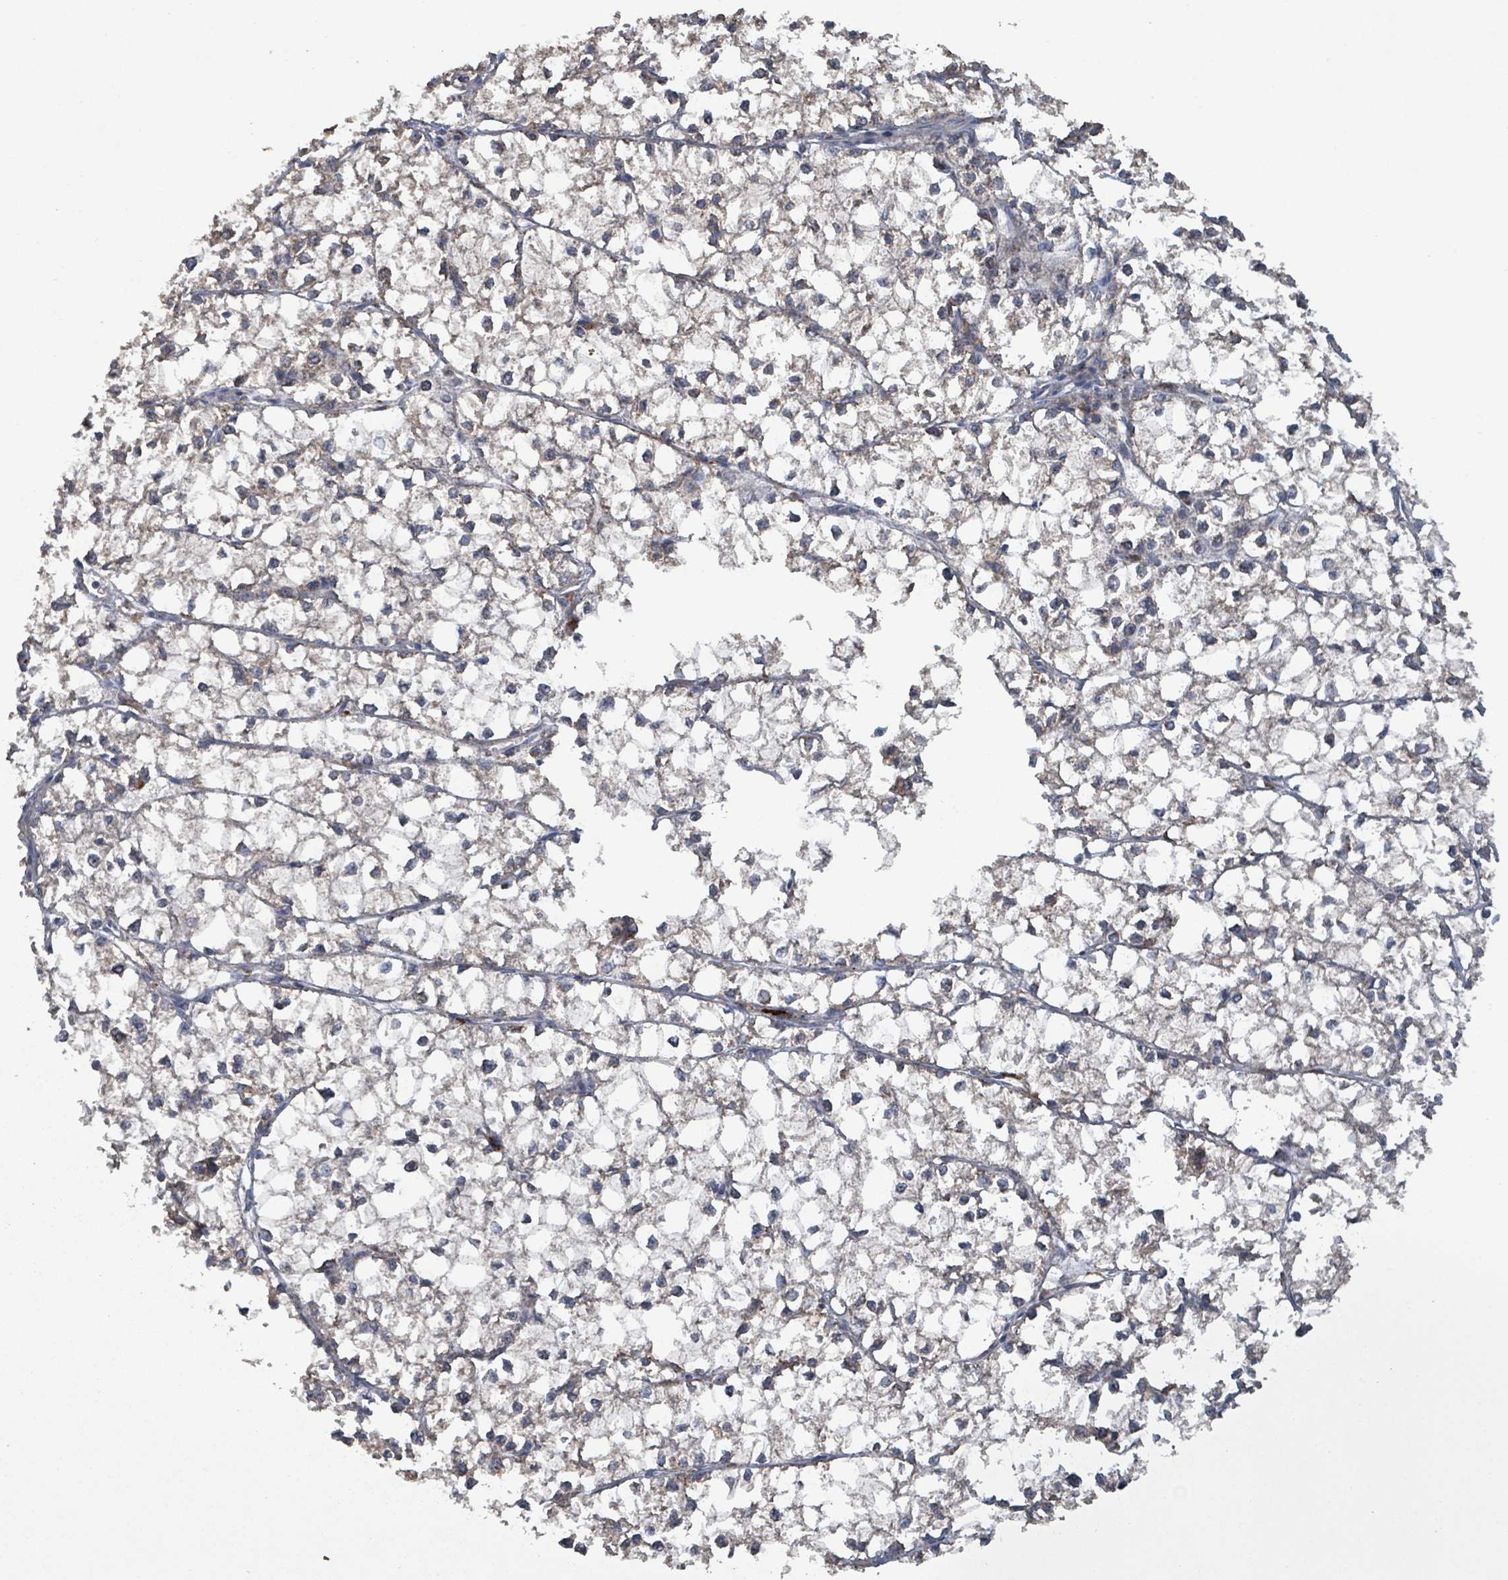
{"staining": {"intensity": "negative", "quantity": "none", "location": "none"}, "tissue": "liver cancer", "cell_type": "Tumor cells", "image_type": "cancer", "snomed": [{"axis": "morphology", "description": "Carcinoma, Hepatocellular, NOS"}, {"axis": "topography", "description": "Liver"}], "caption": "Immunohistochemical staining of human liver cancer demonstrates no significant expression in tumor cells. (Brightfield microscopy of DAB (3,3'-diaminobenzidine) immunohistochemistry at high magnification).", "gene": "PLAAT1", "patient": {"sex": "female", "age": 43}}